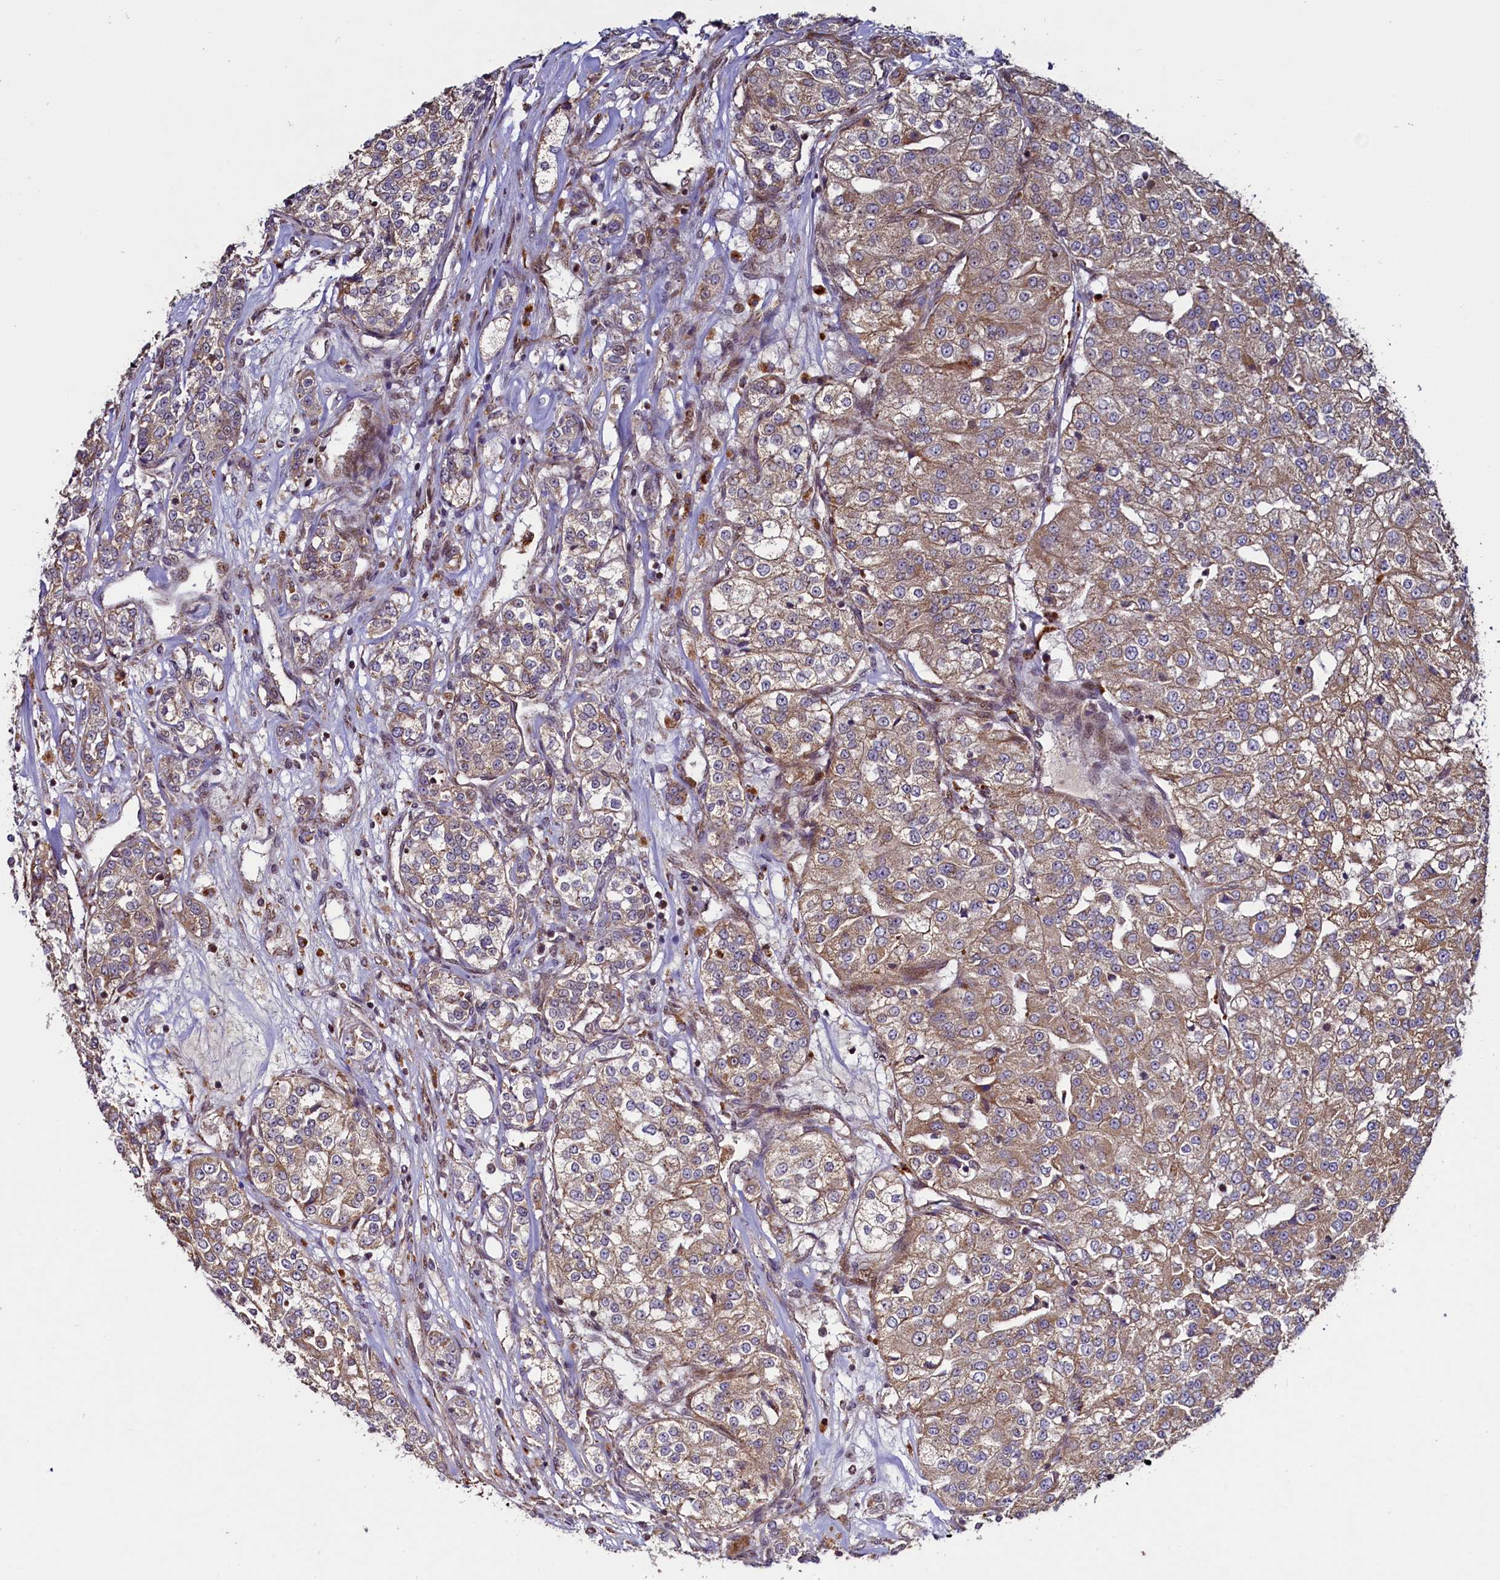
{"staining": {"intensity": "weak", "quantity": ">75%", "location": "cytoplasmic/membranous"}, "tissue": "renal cancer", "cell_type": "Tumor cells", "image_type": "cancer", "snomed": [{"axis": "morphology", "description": "Adenocarcinoma, NOS"}, {"axis": "topography", "description": "Kidney"}], "caption": "Immunohistochemistry (DAB (3,3'-diaminobenzidine)) staining of human renal adenocarcinoma demonstrates weak cytoplasmic/membranous protein staining in approximately >75% of tumor cells.", "gene": "ZNF577", "patient": {"sex": "female", "age": 63}}